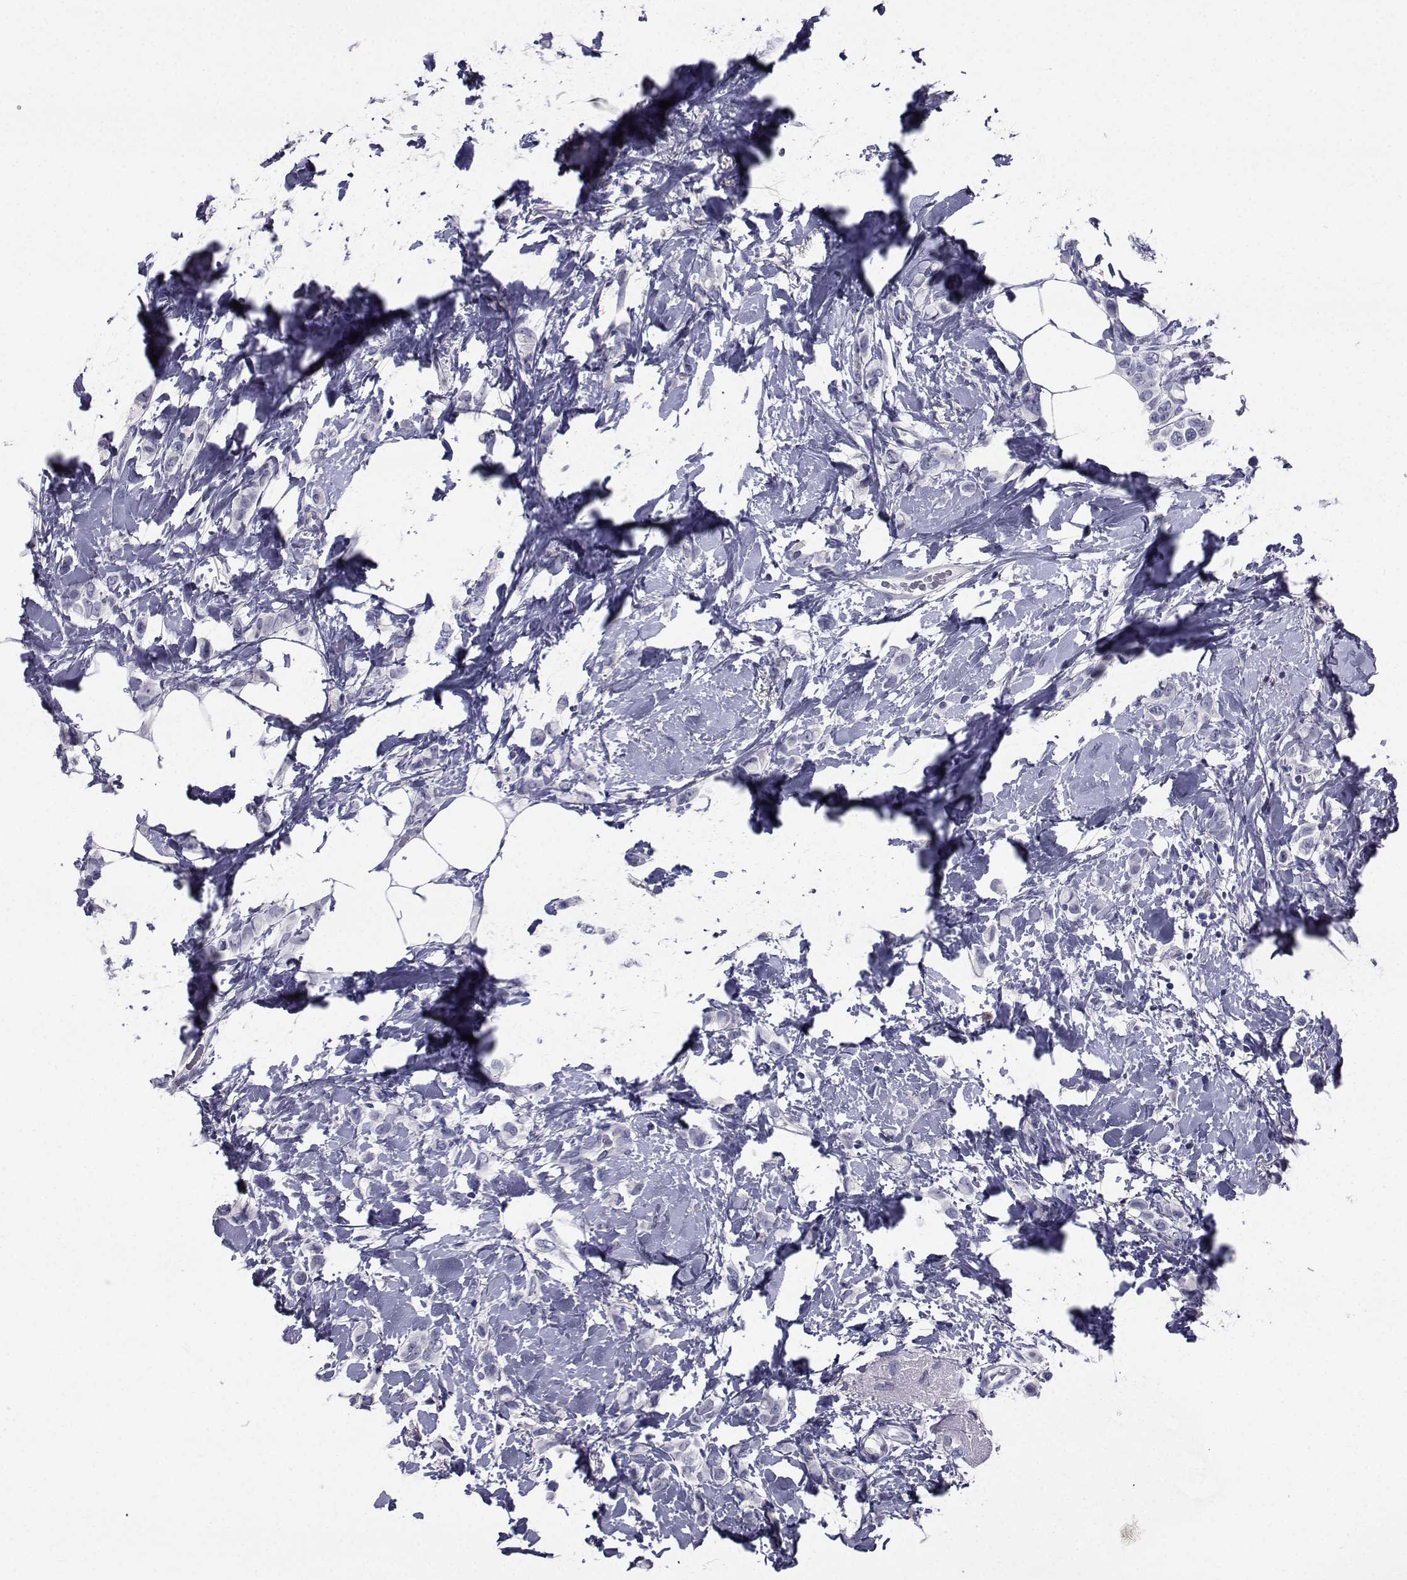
{"staining": {"intensity": "negative", "quantity": "none", "location": "none"}, "tissue": "breast cancer", "cell_type": "Tumor cells", "image_type": "cancer", "snomed": [{"axis": "morphology", "description": "Lobular carcinoma"}, {"axis": "topography", "description": "Breast"}], "caption": "DAB (3,3'-diaminobenzidine) immunohistochemical staining of human lobular carcinoma (breast) shows no significant positivity in tumor cells.", "gene": "CHRNA1", "patient": {"sex": "female", "age": 66}}